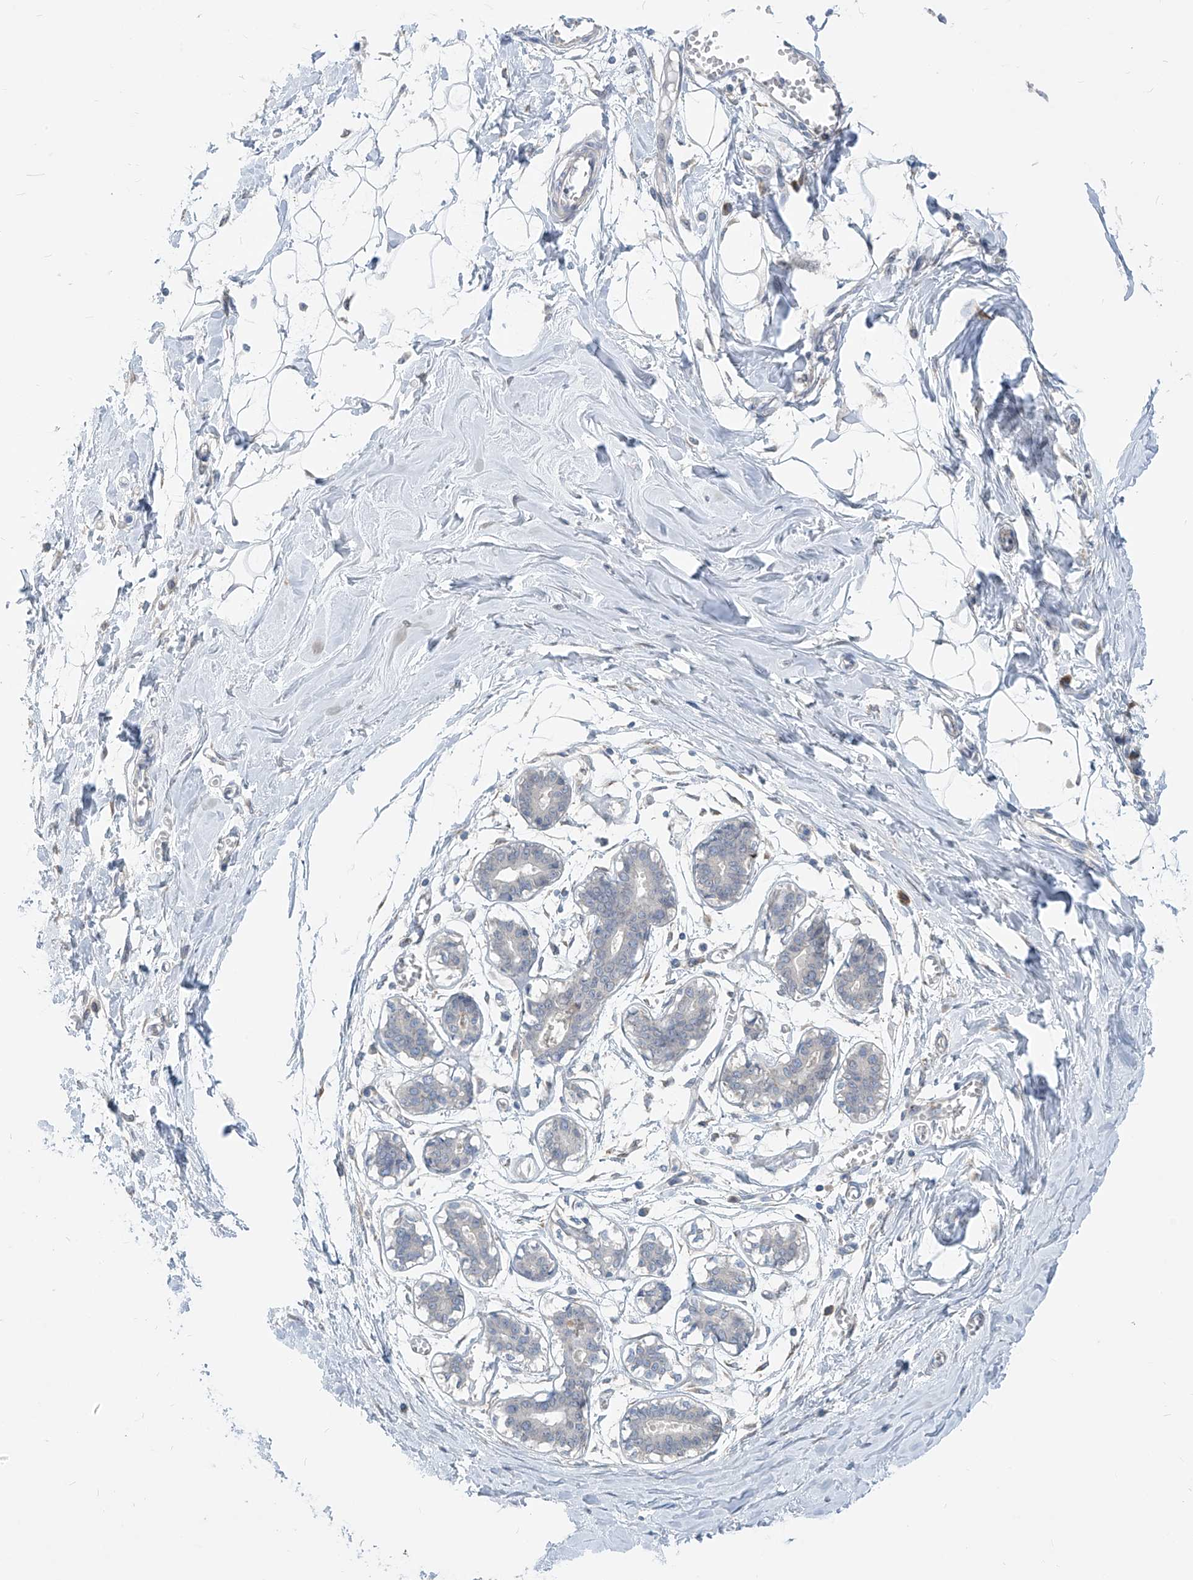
{"staining": {"intensity": "negative", "quantity": "none", "location": "none"}, "tissue": "breast", "cell_type": "Adipocytes", "image_type": "normal", "snomed": [{"axis": "morphology", "description": "Normal tissue, NOS"}, {"axis": "topography", "description": "Breast"}], "caption": "This photomicrograph is of unremarkable breast stained with IHC to label a protein in brown with the nuclei are counter-stained blue. There is no expression in adipocytes.", "gene": "KRTAP25", "patient": {"sex": "female", "age": 27}}